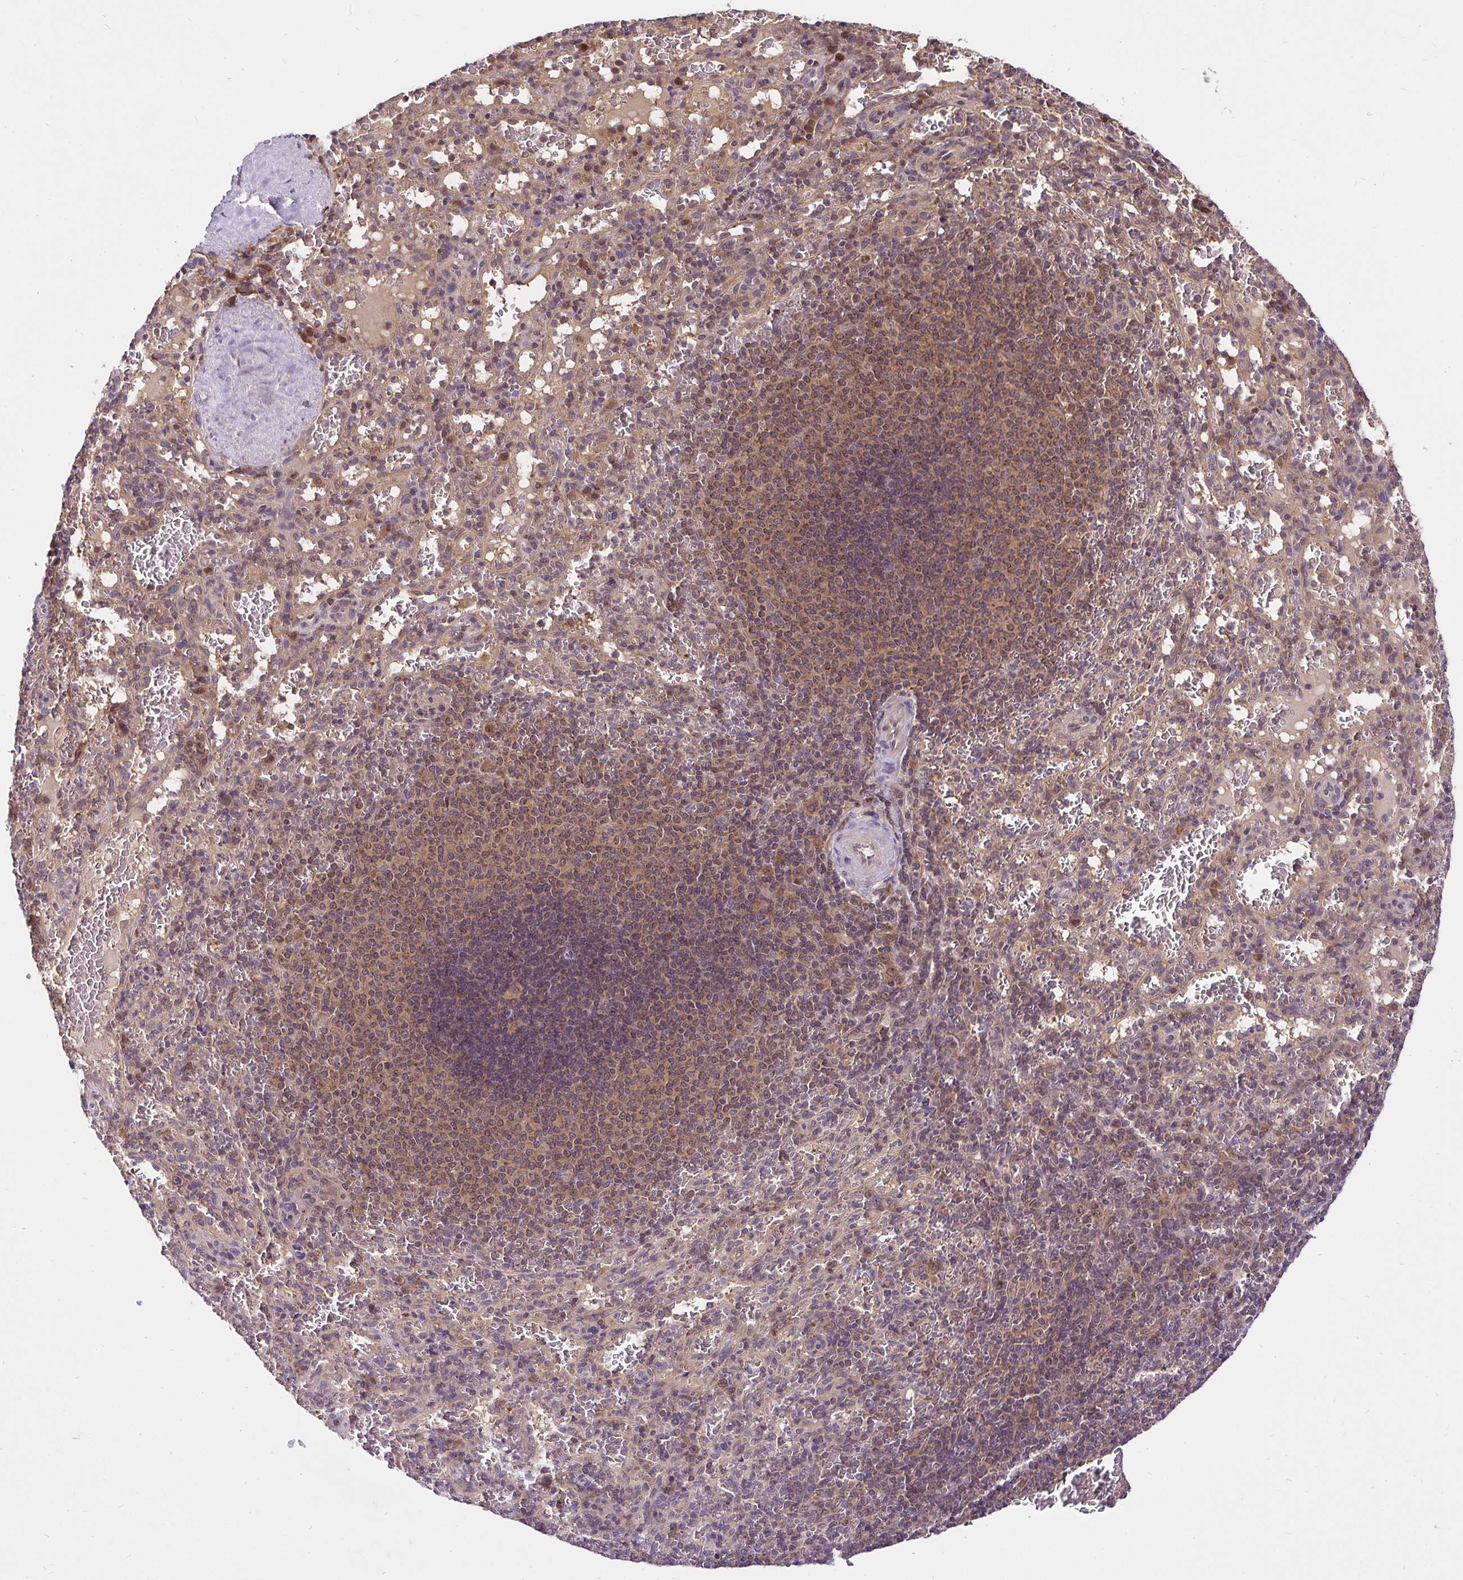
{"staining": {"intensity": "weak", "quantity": "<25%", "location": "nuclear"}, "tissue": "spleen", "cell_type": "Cells in red pulp", "image_type": "normal", "snomed": [{"axis": "morphology", "description": "Normal tissue, NOS"}, {"axis": "topography", "description": "Spleen"}], "caption": "The immunohistochemistry image has no significant expression in cells in red pulp of spleen. The staining is performed using DAB brown chromogen with nuclei counter-stained in using hematoxylin.", "gene": "UBE2M", "patient": {"sex": "male", "age": 57}}